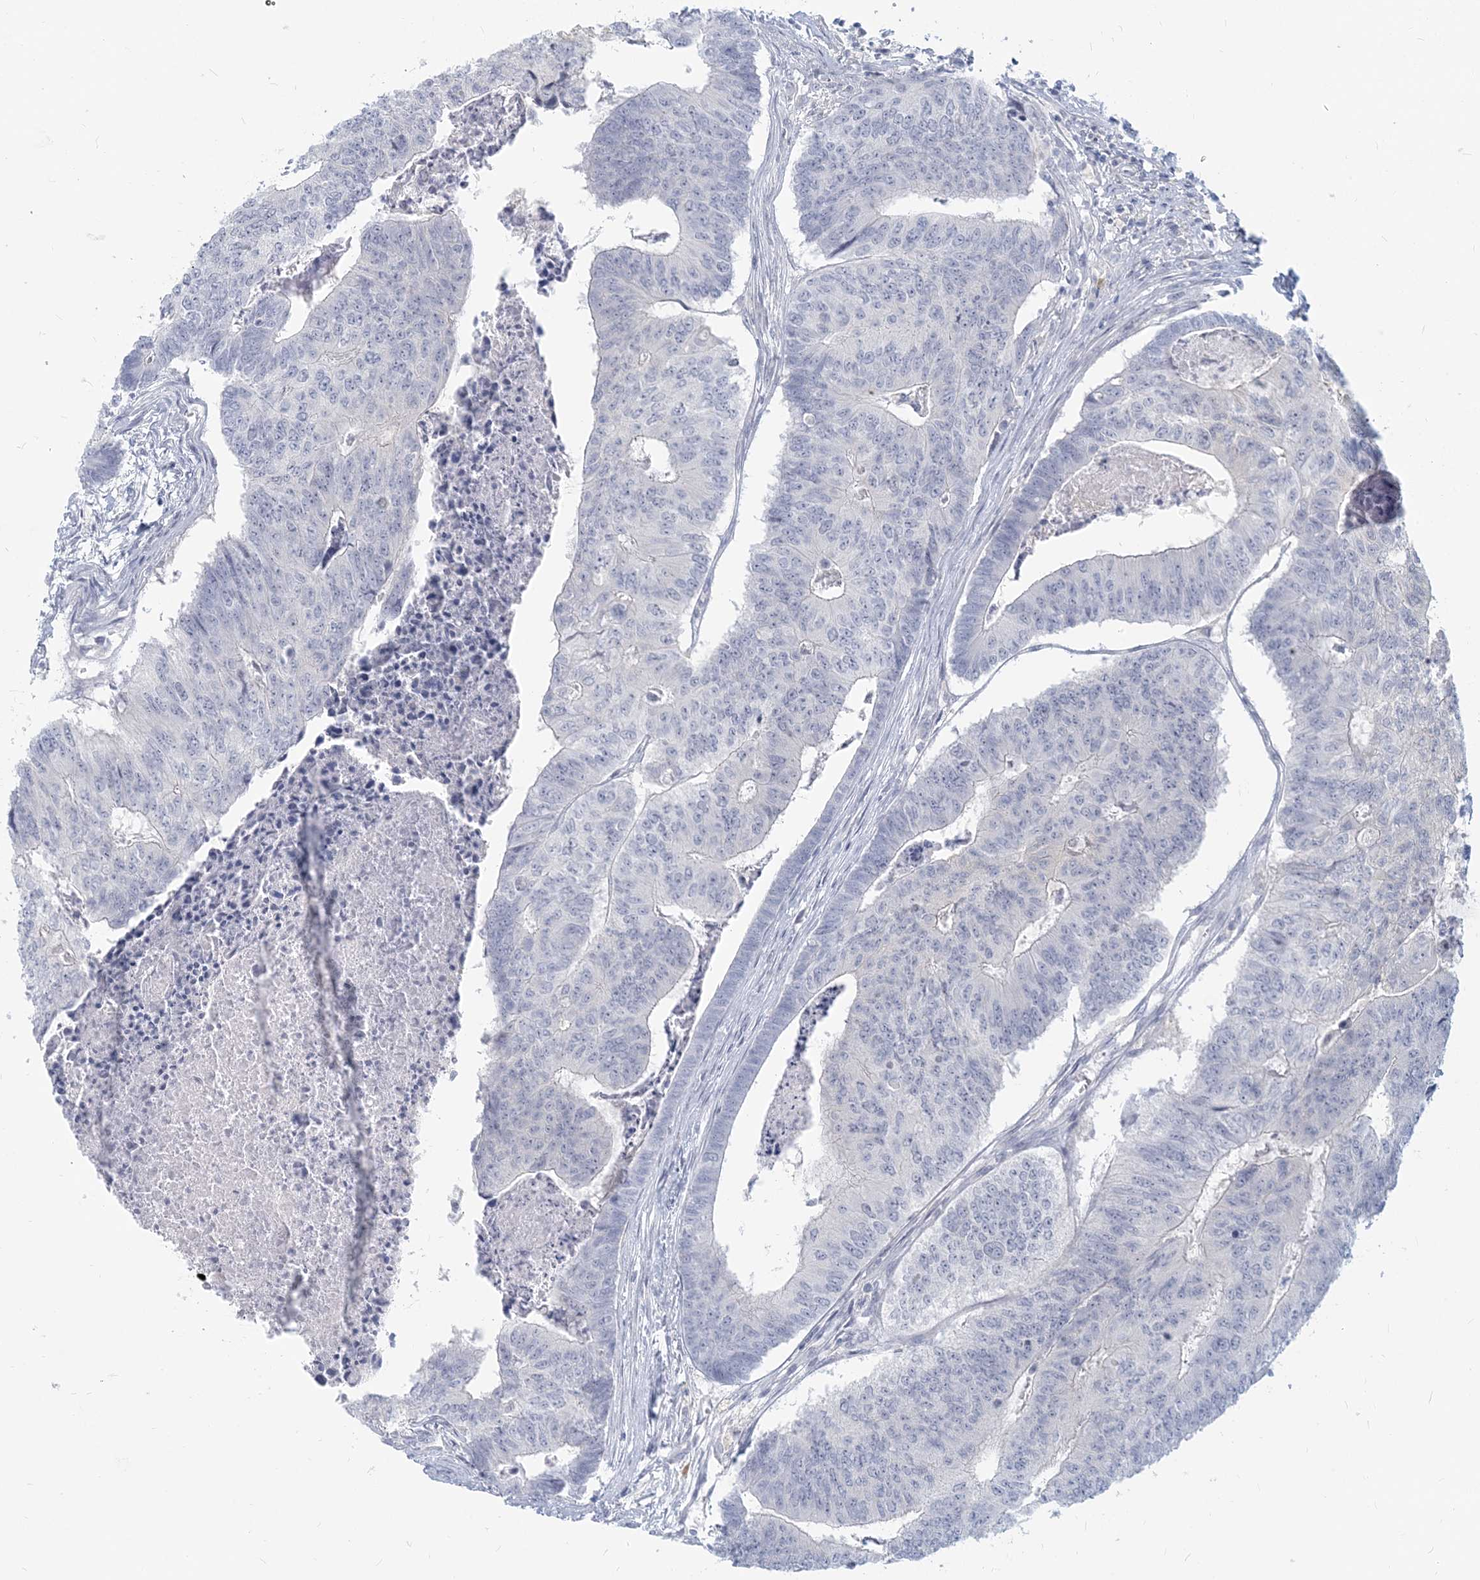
{"staining": {"intensity": "negative", "quantity": "none", "location": "none"}, "tissue": "colorectal cancer", "cell_type": "Tumor cells", "image_type": "cancer", "snomed": [{"axis": "morphology", "description": "Adenocarcinoma, NOS"}, {"axis": "topography", "description": "Colon"}], "caption": "Immunohistochemical staining of colorectal cancer shows no significant positivity in tumor cells. The staining is performed using DAB (3,3'-diaminobenzidine) brown chromogen with nuclei counter-stained in using hematoxylin.", "gene": "GMPPA", "patient": {"sex": "female", "age": 67}}